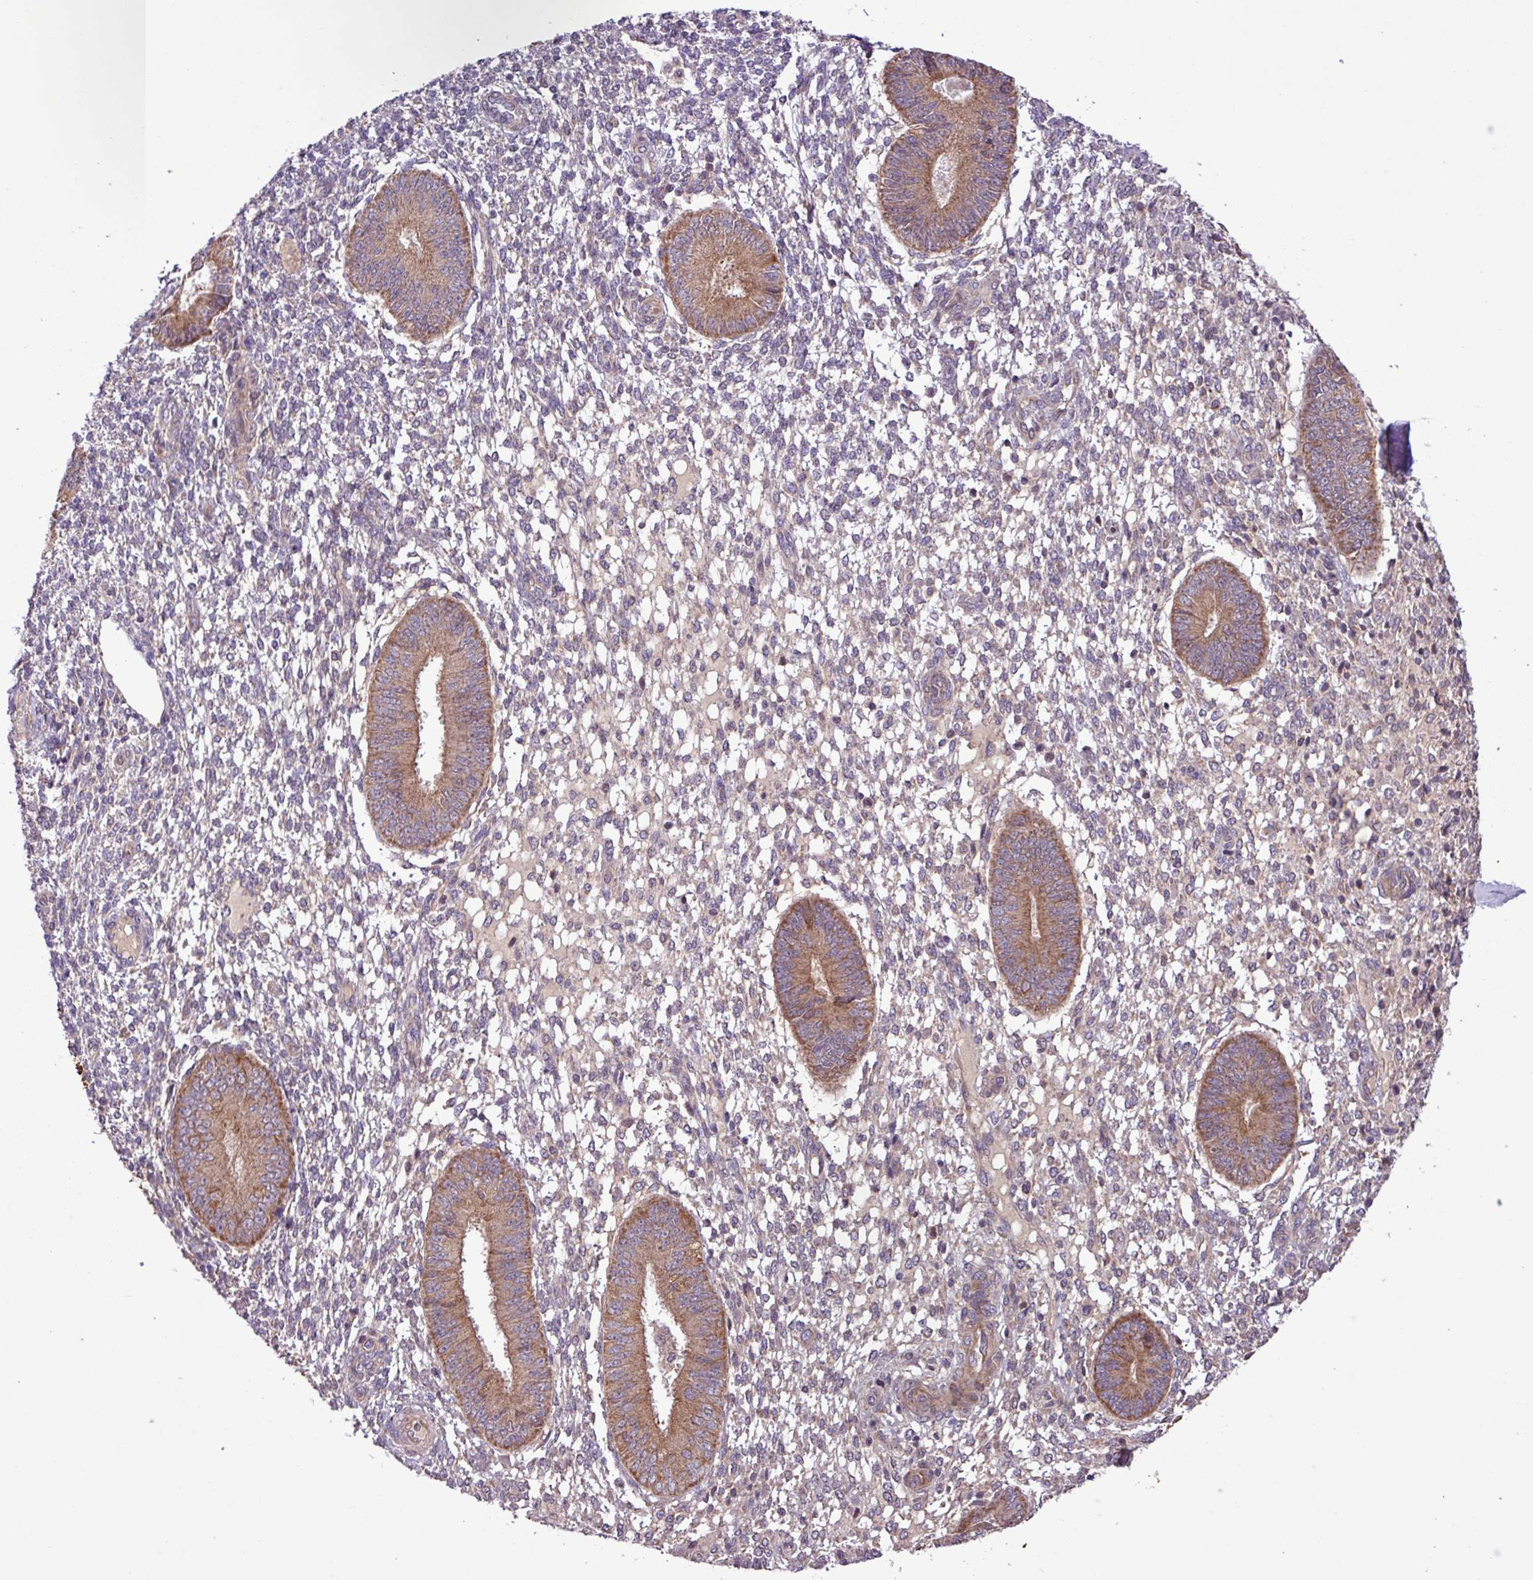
{"staining": {"intensity": "negative", "quantity": "none", "location": "none"}, "tissue": "endometrium", "cell_type": "Cells in endometrial stroma", "image_type": "normal", "snomed": [{"axis": "morphology", "description": "Normal tissue, NOS"}, {"axis": "topography", "description": "Endometrium"}], "caption": "An IHC histopathology image of normal endometrium is shown. There is no staining in cells in endometrial stroma of endometrium. Brightfield microscopy of immunohistochemistry (IHC) stained with DAB (3,3'-diaminobenzidine) (brown) and hematoxylin (blue), captured at high magnification.", "gene": "TIMM10B", "patient": {"sex": "female", "age": 49}}